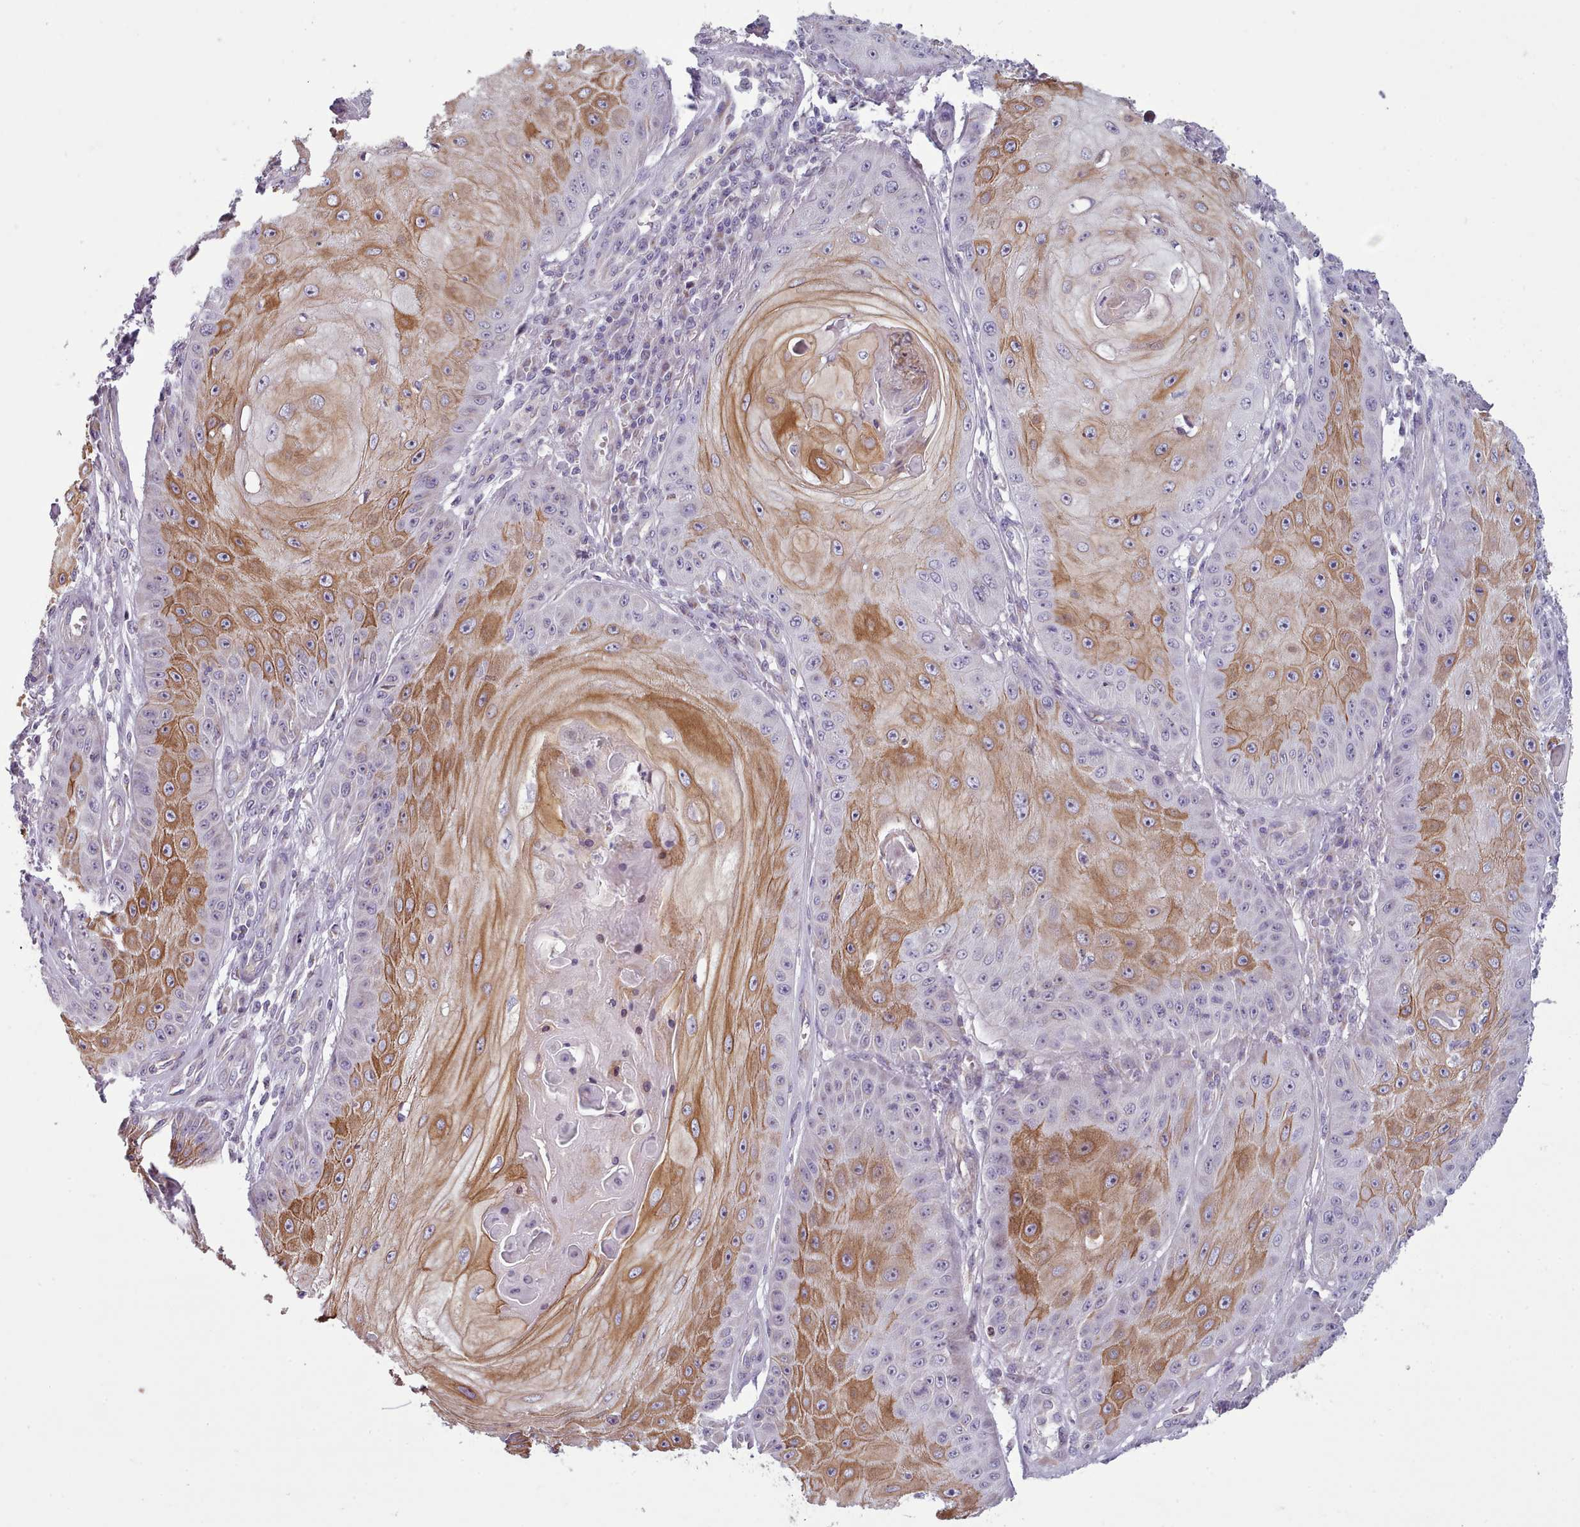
{"staining": {"intensity": "moderate", "quantity": "25%-75%", "location": "cytoplasmic/membranous"}, "tissue": "skin cancer", "cell_type": "Tumor cells", "image_type": "cancer", "snomed": [{"axis": "morphology", "description": "Squamous cell carcinoma, NOS"}, {"axis": "topography", "description": "Skin"}], "caption": "There is medium levels of moderate cytoplasmic/membranous positivity in tumor cells of squamous cell carcinoma (skin), as demonstrated by immunohistochemical staining (brown color).", "gene": "SLC52A3", "patient": {"sex": "male", "age": 70}}